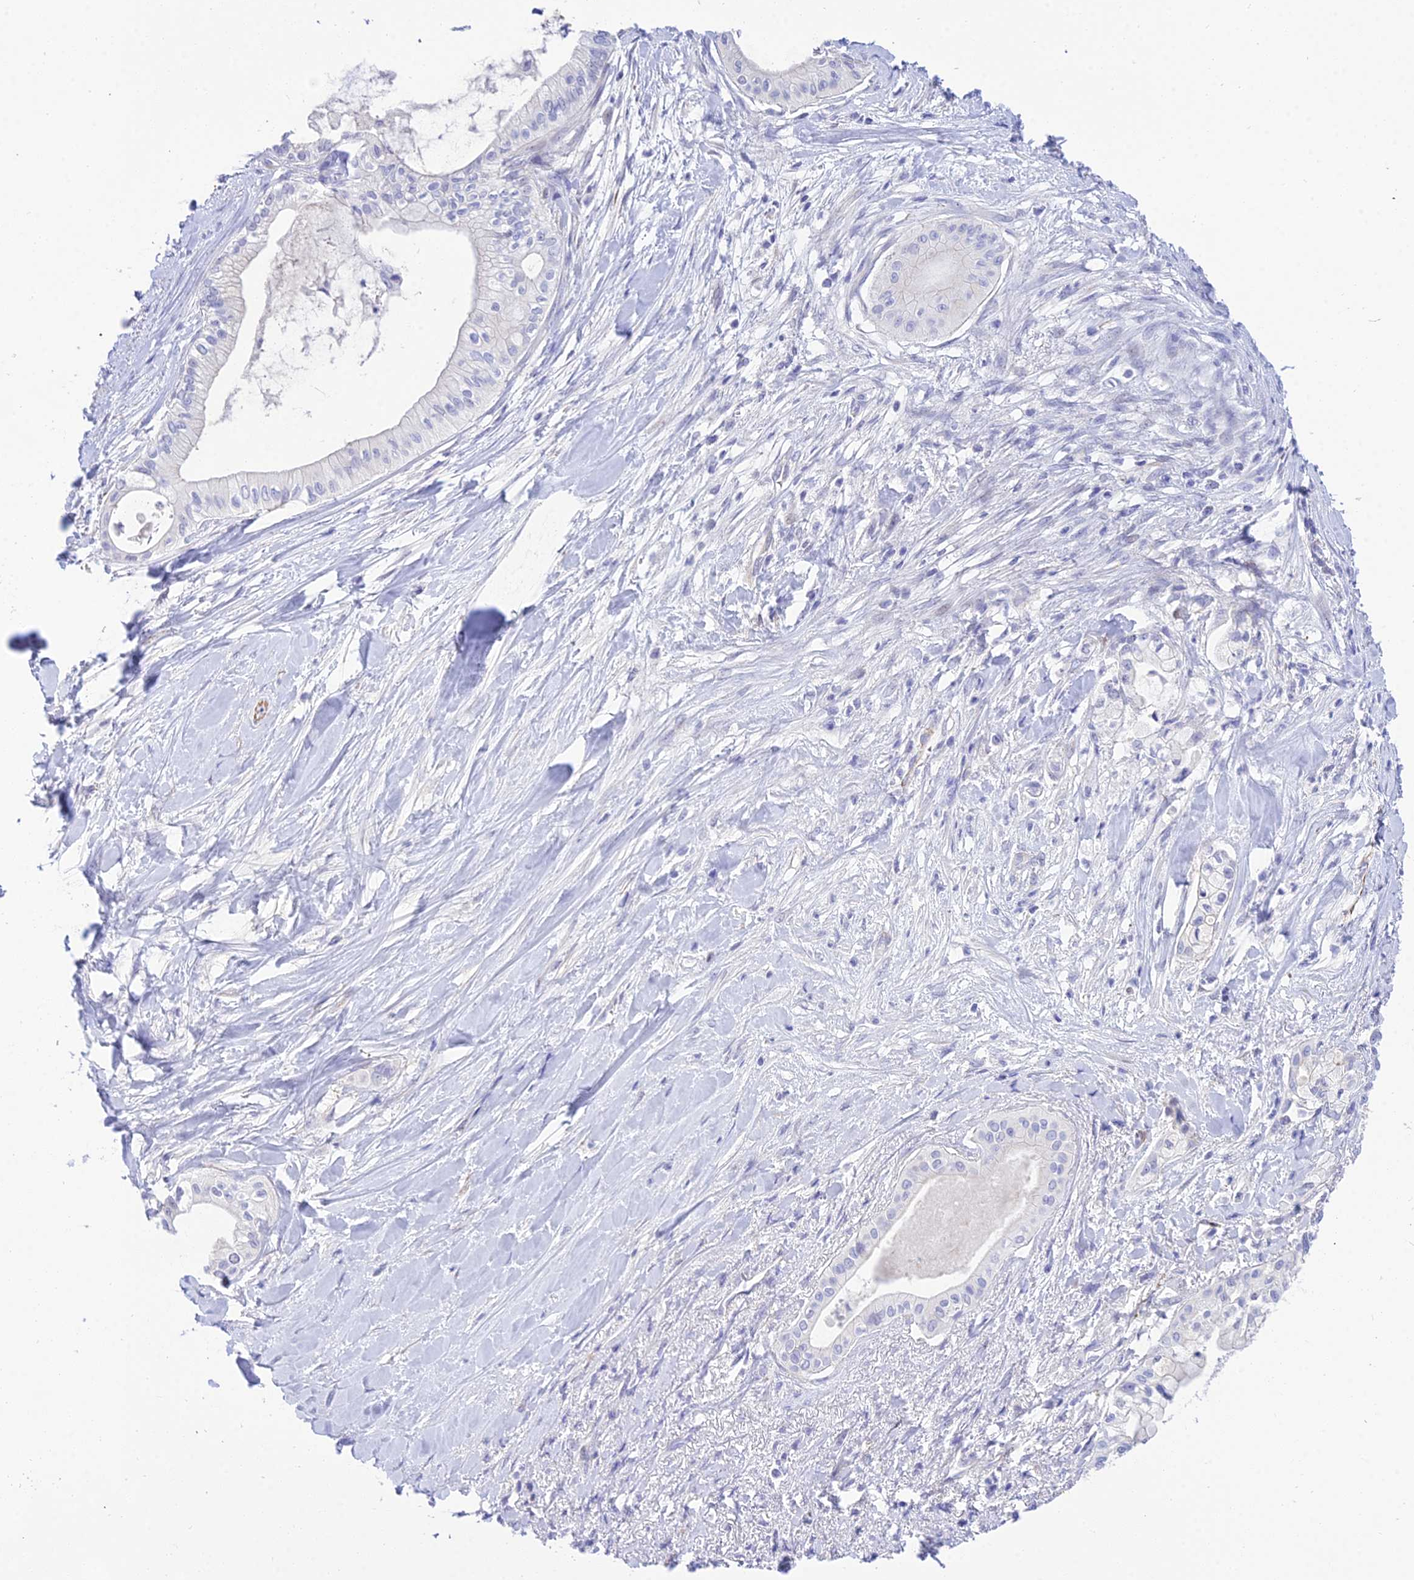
{"staining": {"intensity": "weak", "quantity": "<25%", "location": "nuclear"}, "tissue": "pancreatic cancer", "cell_type": "Tumor cells", "image_type": "cancer", "snomed": [{"axis": "morphology", "description": "Adenocarcinoma, NOS"}, {"axis": "topography", "description": "Pancreas"}], "caption": "High magnification brightfield microscopy of pancreatic adenocarcinoma stained with DAB (brown) and counterstained with hematoxylin (blue): tumor cells show no significant positivity. (DAB (3,3'-diaminobenzidine) immunohistochemistry, high magnification).", "gene": "DEFB107A", "patient": {"sex": "male", "age": 78}}